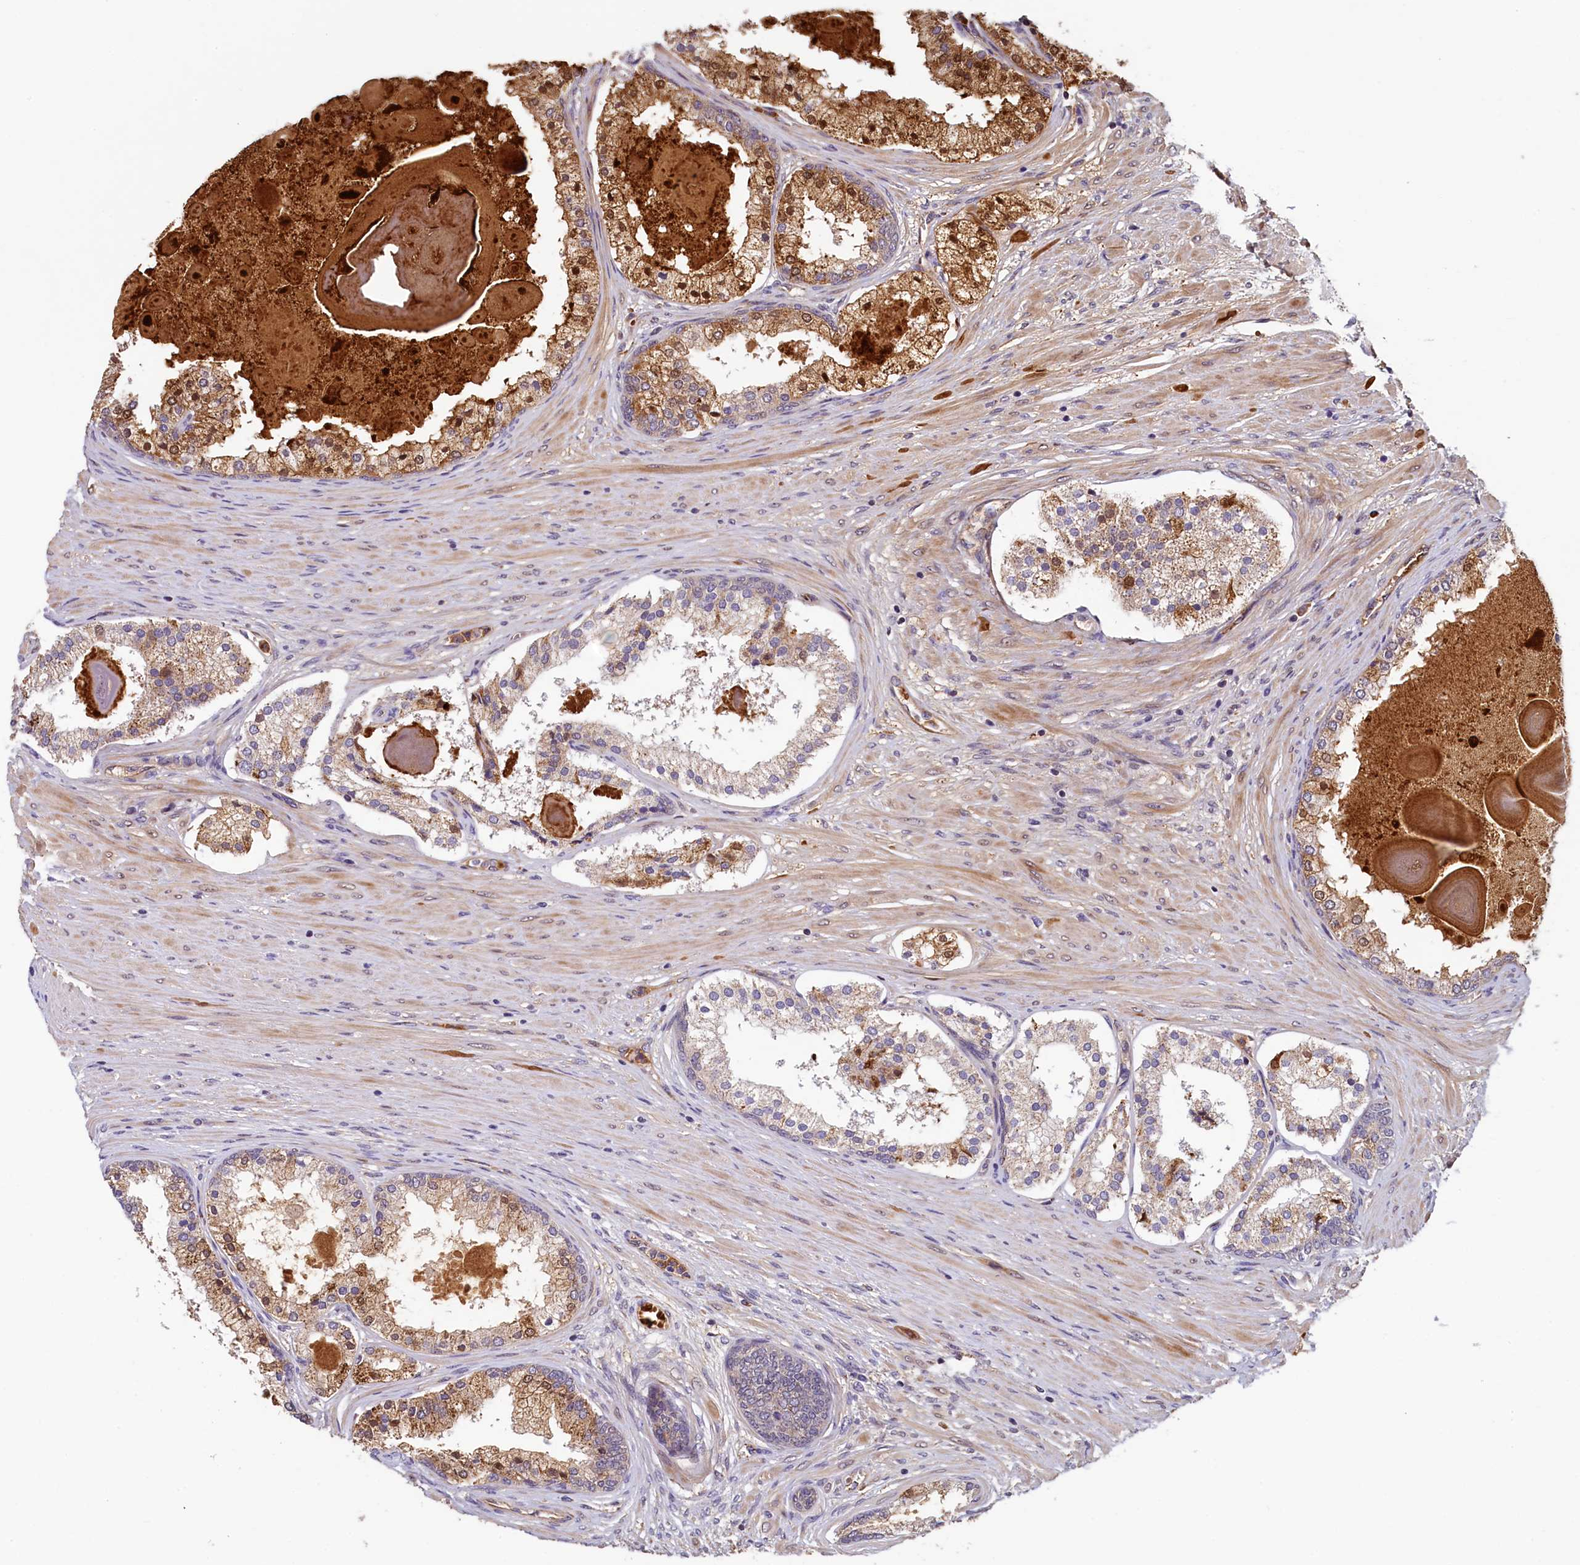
{"staining": {"intensity": "moderate", "quantity": "<25%", "location": "cytoplasmic/membranous,nuclear"}, "tissue": "prostate cancer", "cell_type": "Tumor cells", "image_type": "cancer", "snomed": [{"axis": "morphology", "description": "Adenocarcinoma, Low grade"}, {"axis": "topography", "description": "Prostate"}], "caption": "A photomicrograph showing moderate cytoplasmic/membranous and nuclear positivity in approximately <25% of tumor cells in prostate cancer, as visualized by brown immunohistochemical staining.", "gene": "ACSBG1", "patient": {"sex": "male", "age": 59}}